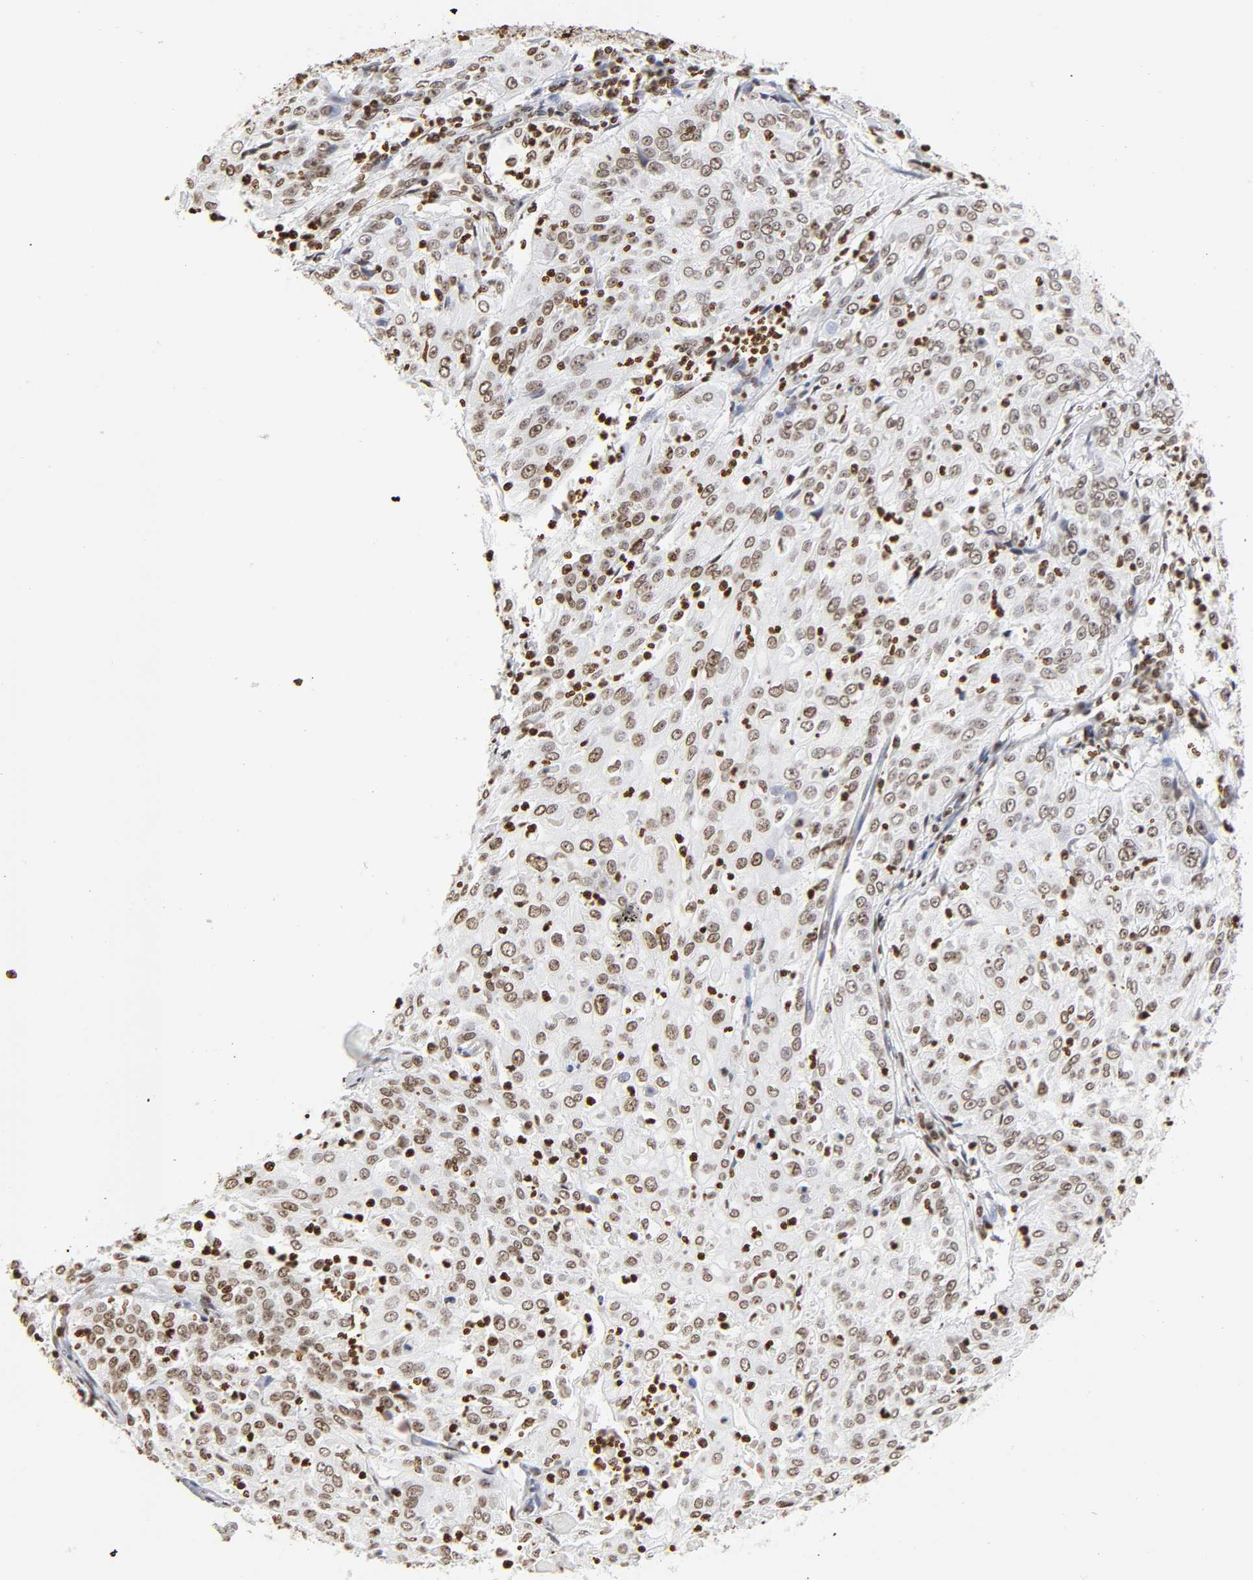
{"staining": {"intensity": "weak", "quantity": ">75%", "location": "nuclear"}, "tissue": "cervical cancer", "cell_type": "Tumor cells", "image_type": "cancer", "snomed": [{"axis": "morphology", "description": "Squamous cell carcinoma, NOS"}, {"axis": "topography", "description": "Cervix"}], "caption": "A brown stain highlights weak nuclear staining of a protein in human cervical cancer (squamous cell carcinoma) tumor cells.", "gene": "H2AC12", "patient": {"sex": "female", "age": 39}}